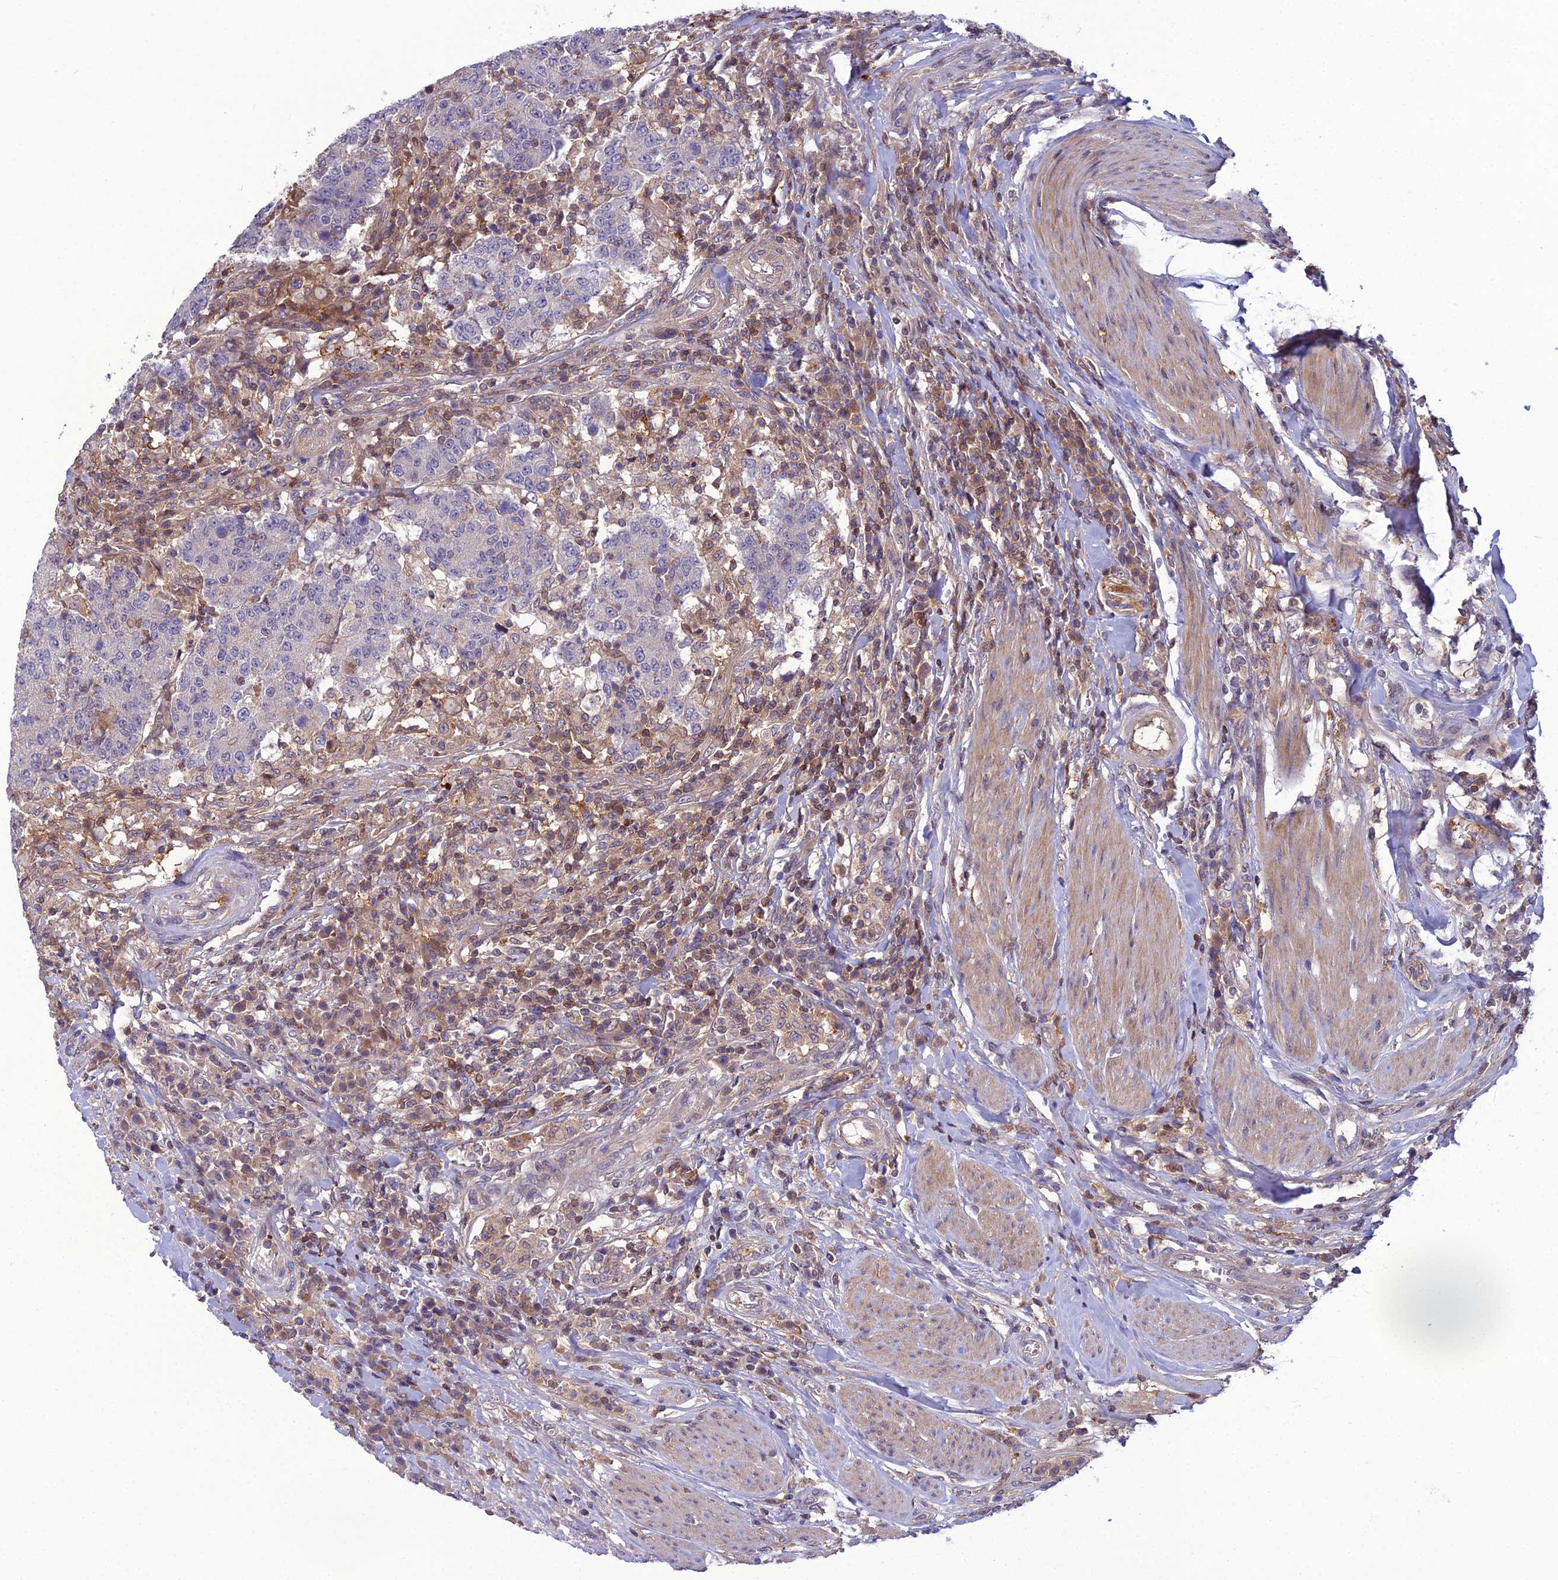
{"staining": {"intensity": "weak", "quantity": "<25%", "location": "cytoplasmic/membranous"}, "tissue": "colorectal cancer", "cell_type": "Tumor cells", "image_type": "cancer", "snomed": [{"axis": "morphology", "description": "Adenocarcinoma, NOS"}, {"axis": "topography", "description": "Colon"}], "caption": "Colorectal cancer (adenocarcinoma) was stained to show a protein in brown. There is no significant positivity in tumor cells.", "gene": "GDF6", "patient": {"sex": "female", "age": 75}}